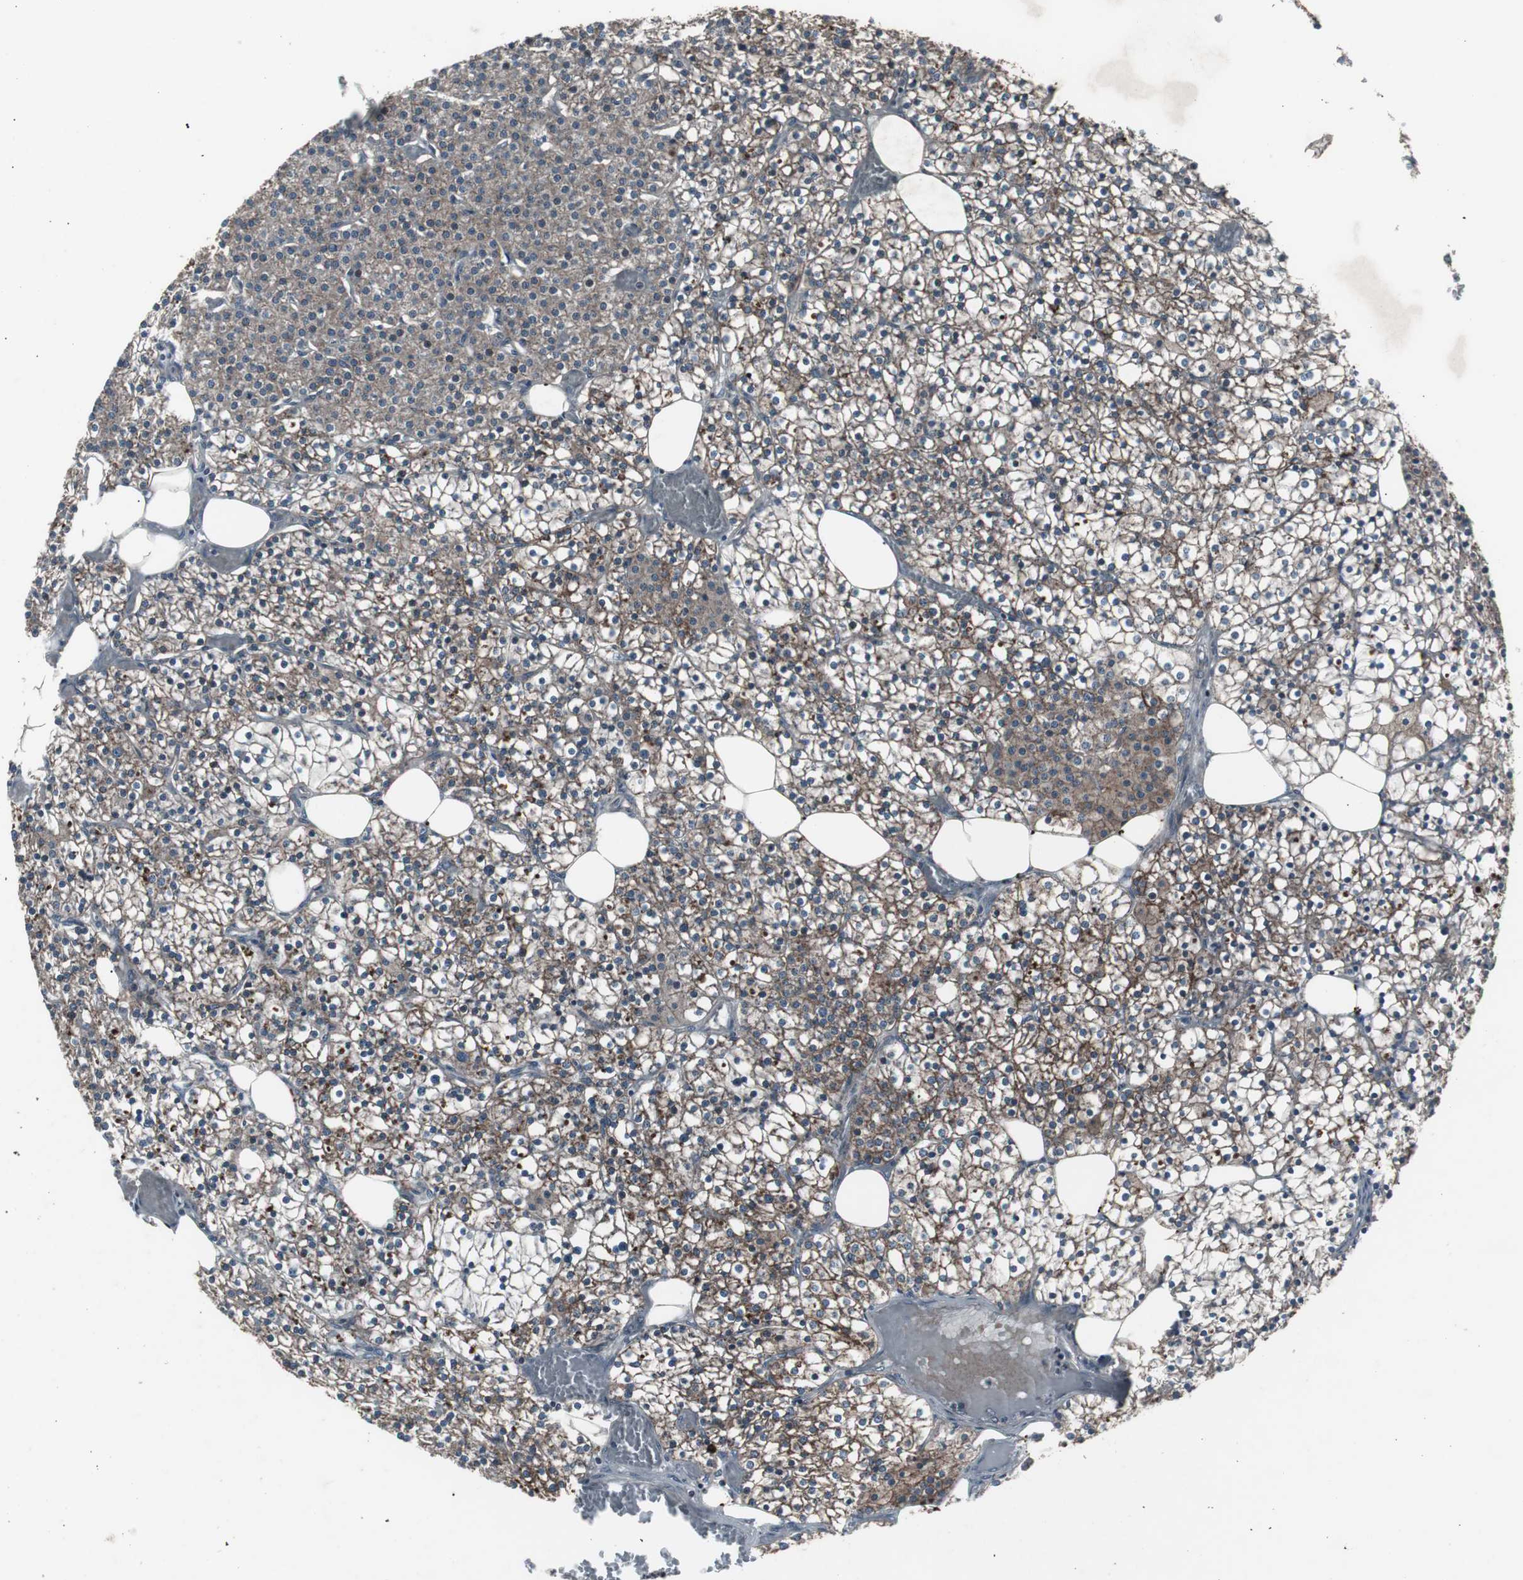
{"staining": {"intensity": "moderate", "quantity": "25%-75%", "location": "cytoplasmic/membranous"}, "tissue": "parathyroid gland", "cell_type": "Glandular cells", "image_type": "normal", "snomed": [{"axis": "morphology", "description": "Normal tissue, NOS"}, {"axis": "topography", "description": "Parathyroid gland"}], "caption": "IHC of unremarkable human parathyroid gland demonstrates medium levels of moderate cytoplasmic/membranous expression in about 25%-75% of glandular cells. (IHC, brightfield microscopy, high magnification).", "gene": "SSTR2", "patient": {"sex": "female", "age": 63}}